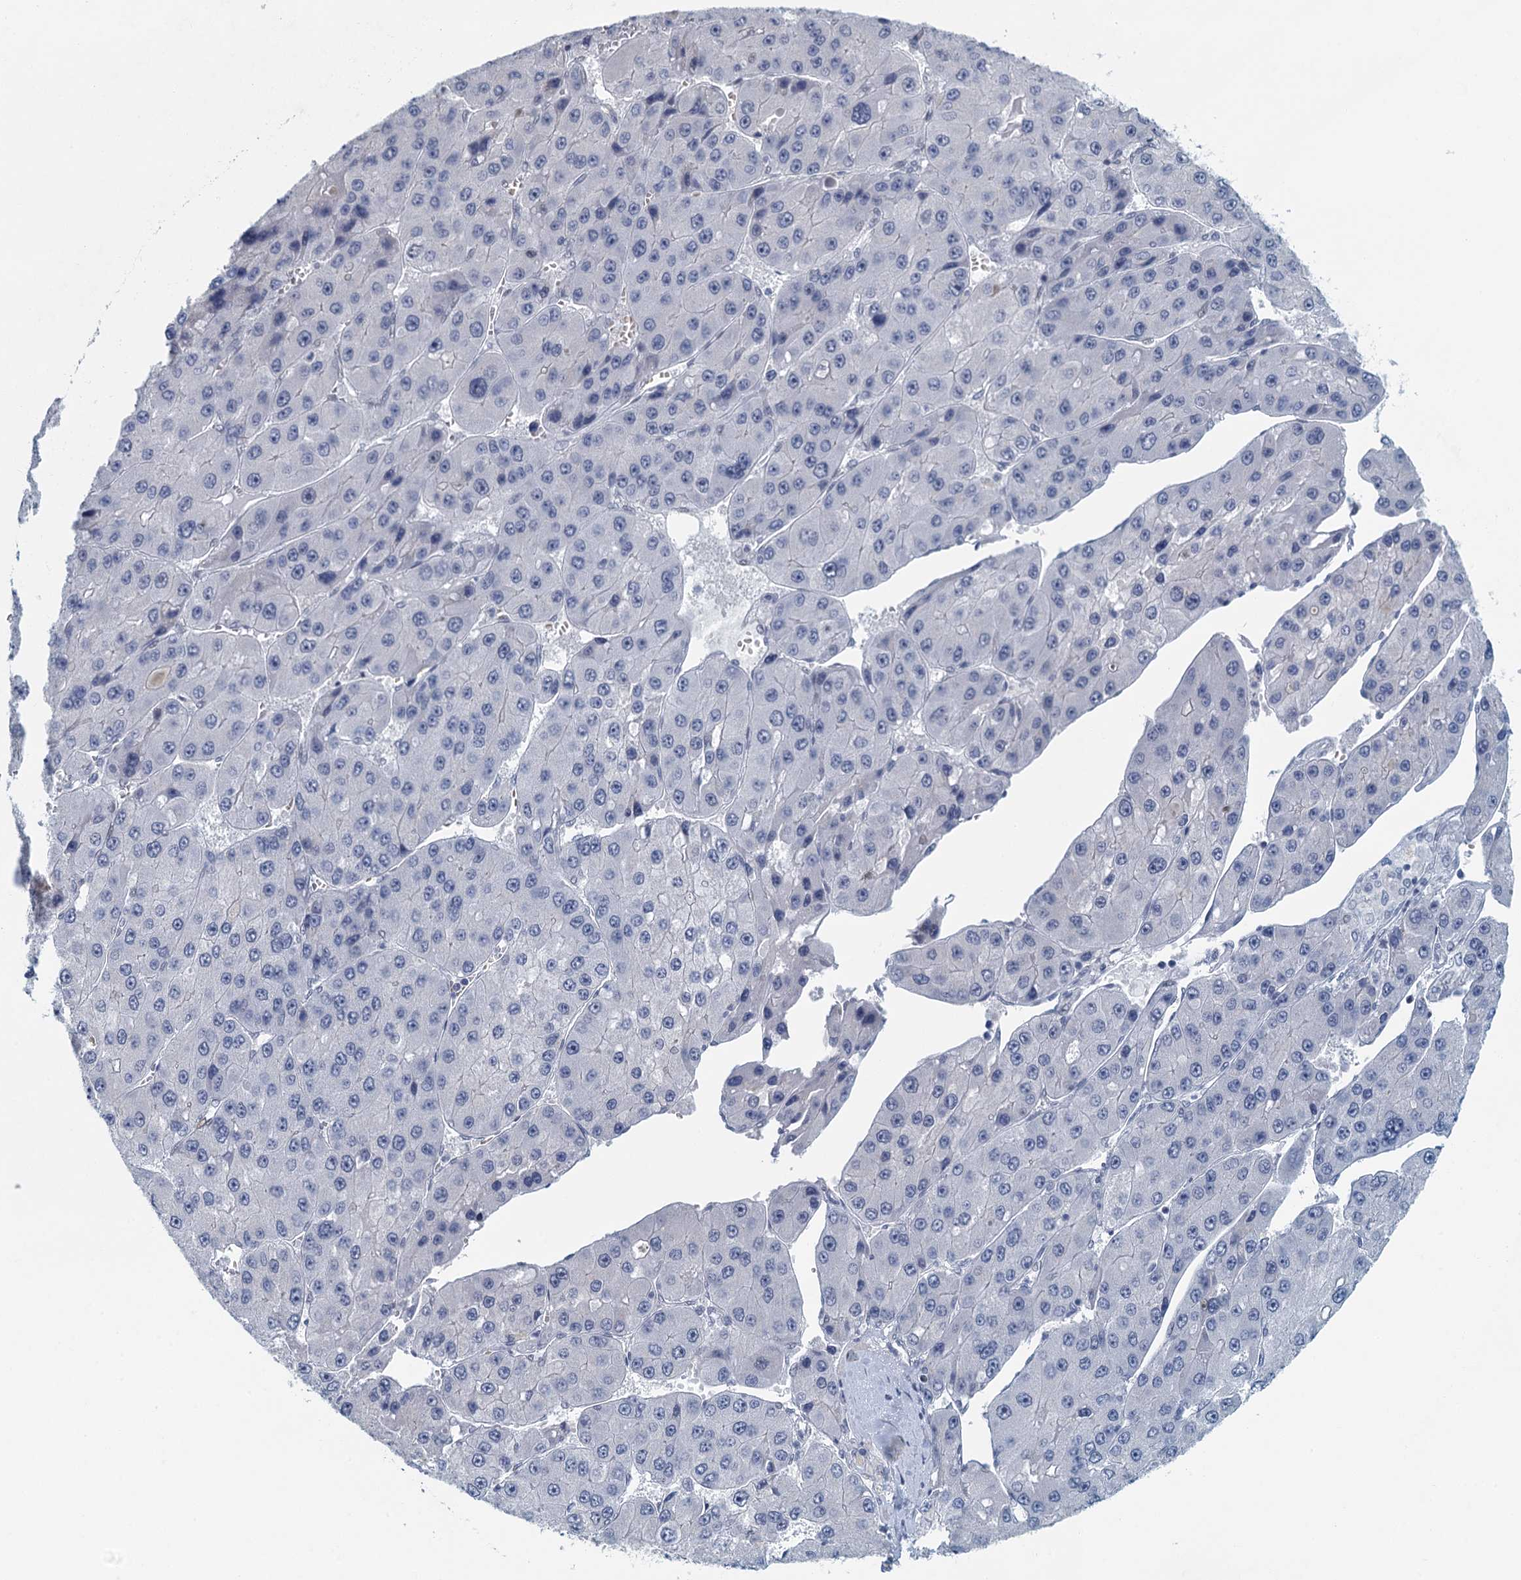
{"staining": {"intensity": "negative", "quantity": "none", "location": "none"}, "tissue": "liver cancer", "cell_type": "Tumor cells", "image_type": "cancer", "snomed": [{"axis": "morphology", "description": "Carcinoma, Hepatocellular, NOS"}, {"axis": "topography", "description": "Liver"}], "caption": "There is no significant positivity in tumor cells of liver hepatocellular carcinoma.", "gene": "TTLL9", "patient": {"sex": "female", "age": 73}}